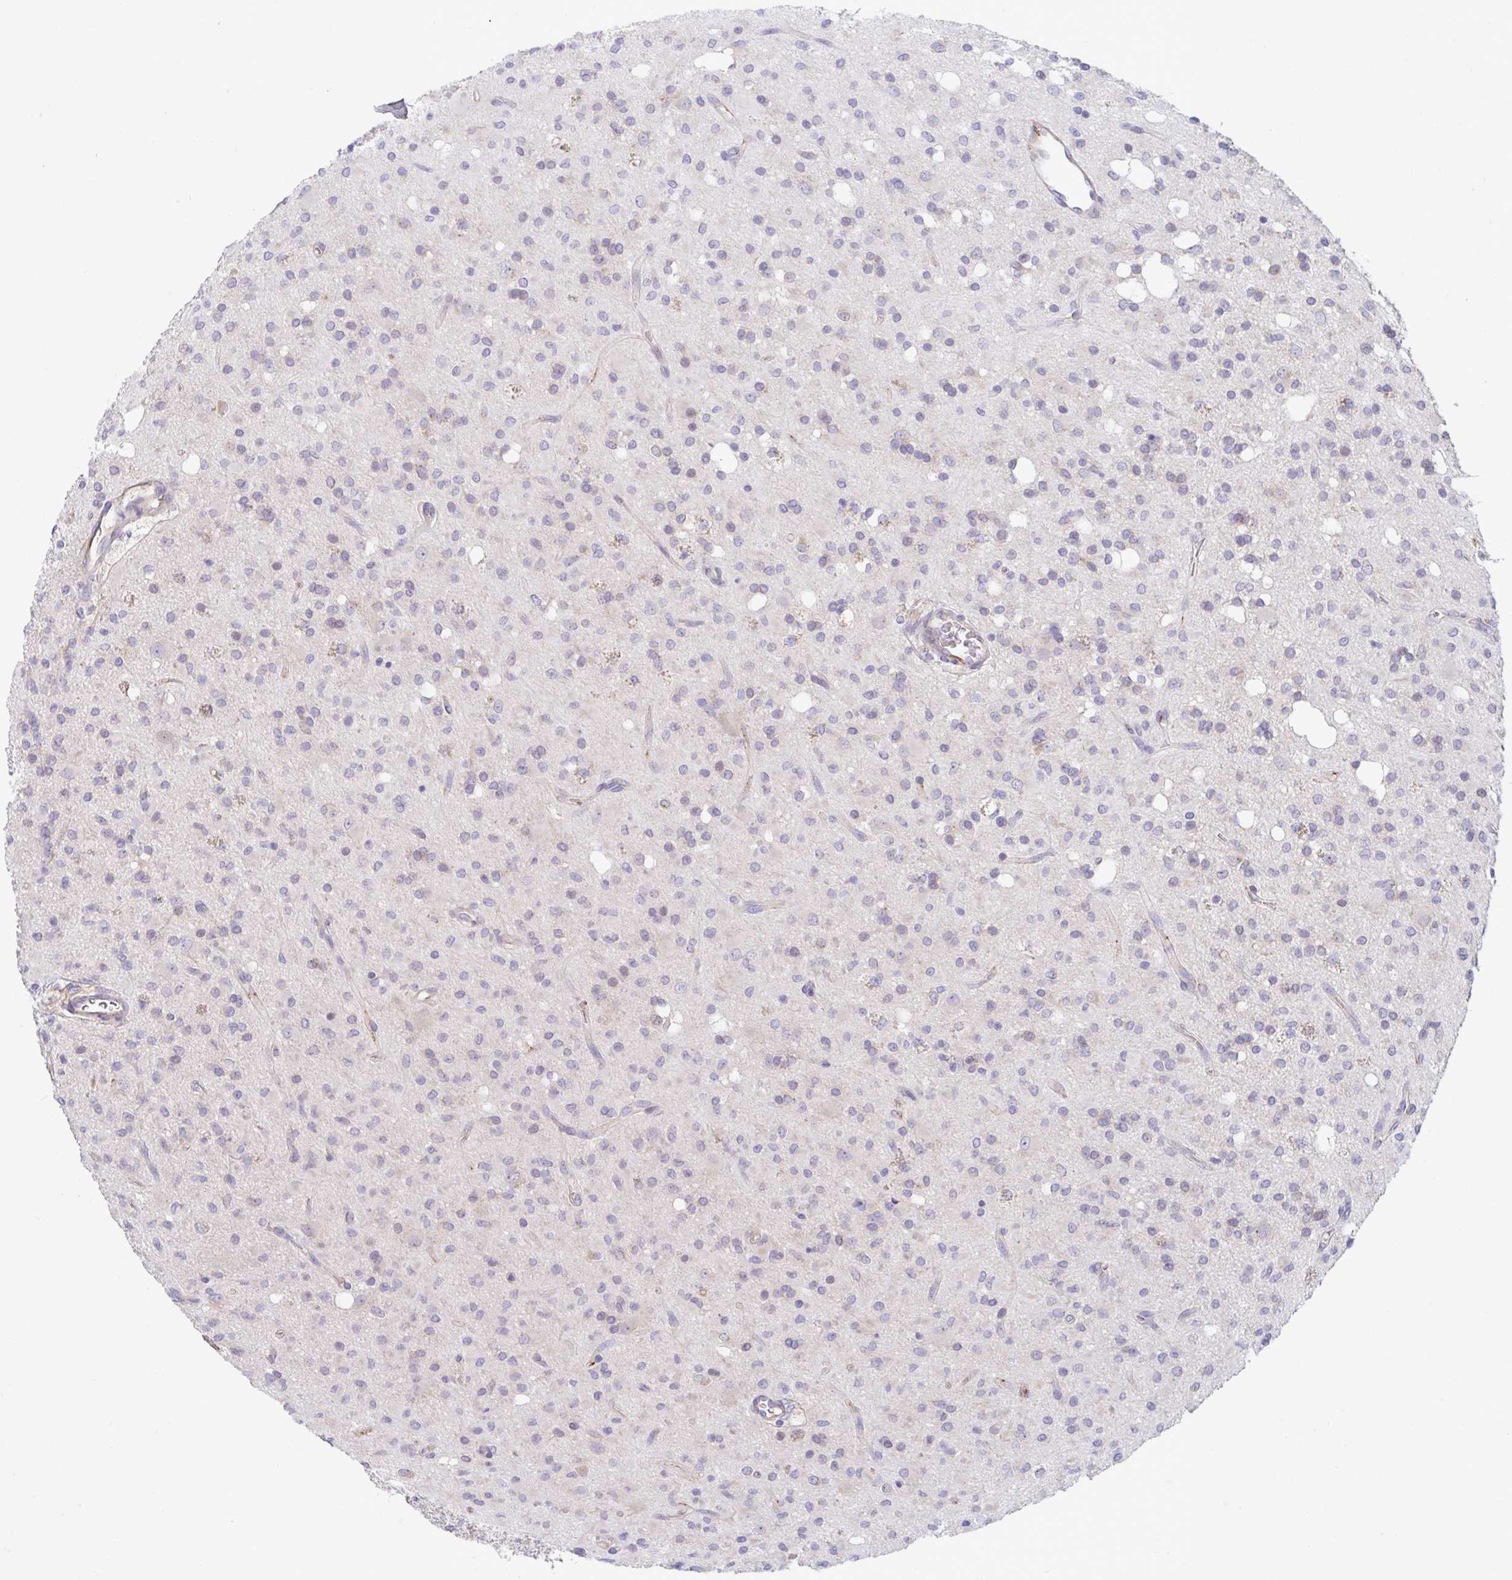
{"staining": {"intensity": "negative", "quantity": "none", "location": "none"}, "tissue": "glioma", "cell_type": "Tumor cells", "image_type": "cancer", "snomed": [{"axis": "morphology", "description": "Glioma, malignant, Low grade"}, {"axis": "topography", "description": "Brain"}], "caption": "High power microscopy image of an IHC histopathology image of glioma, revealing no significant staining in tumor cells.", "gene": "IL37", "patient": {"sex": "female", "age": 33}}